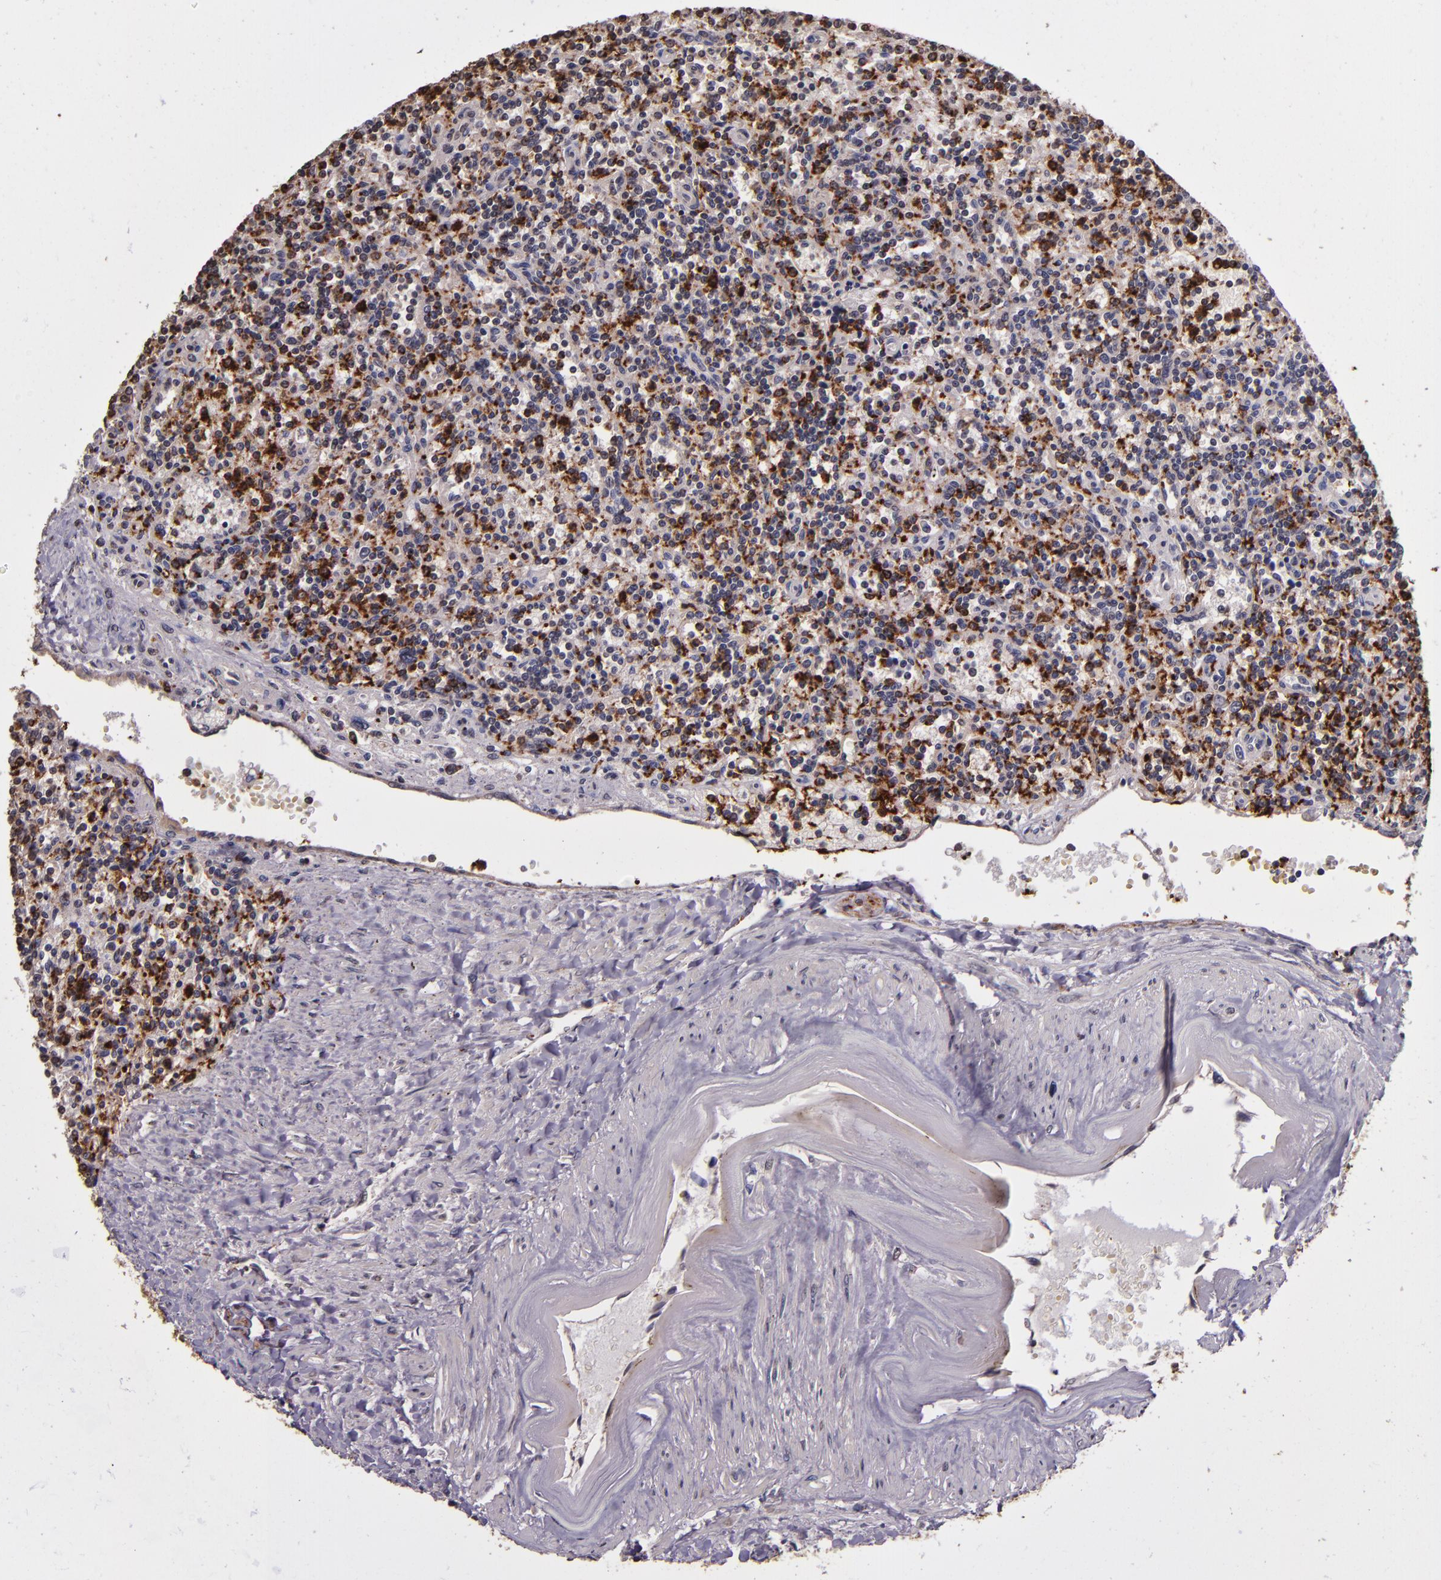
{"staining": {"intensity": "negative", "quantity": "none", "location": "none"}, "tissue": "lymphoma", "cell_type": "Tumor cells", "image_type": "cancer", "snomed": [{"axis": "morphology", "description": "Malignant lymphoma, non-Hodgkin's type, Low grade"}, {"axis": "topography", "description": "Spleen"}], "caption": "This is an IHC micrograph of human malignant lymphoma, non-Hodgkin's type (low-grade). There is no expression in tumor cells.", "gene": "SLC2A3", "patient": {"sex": "male", "age": 73}}